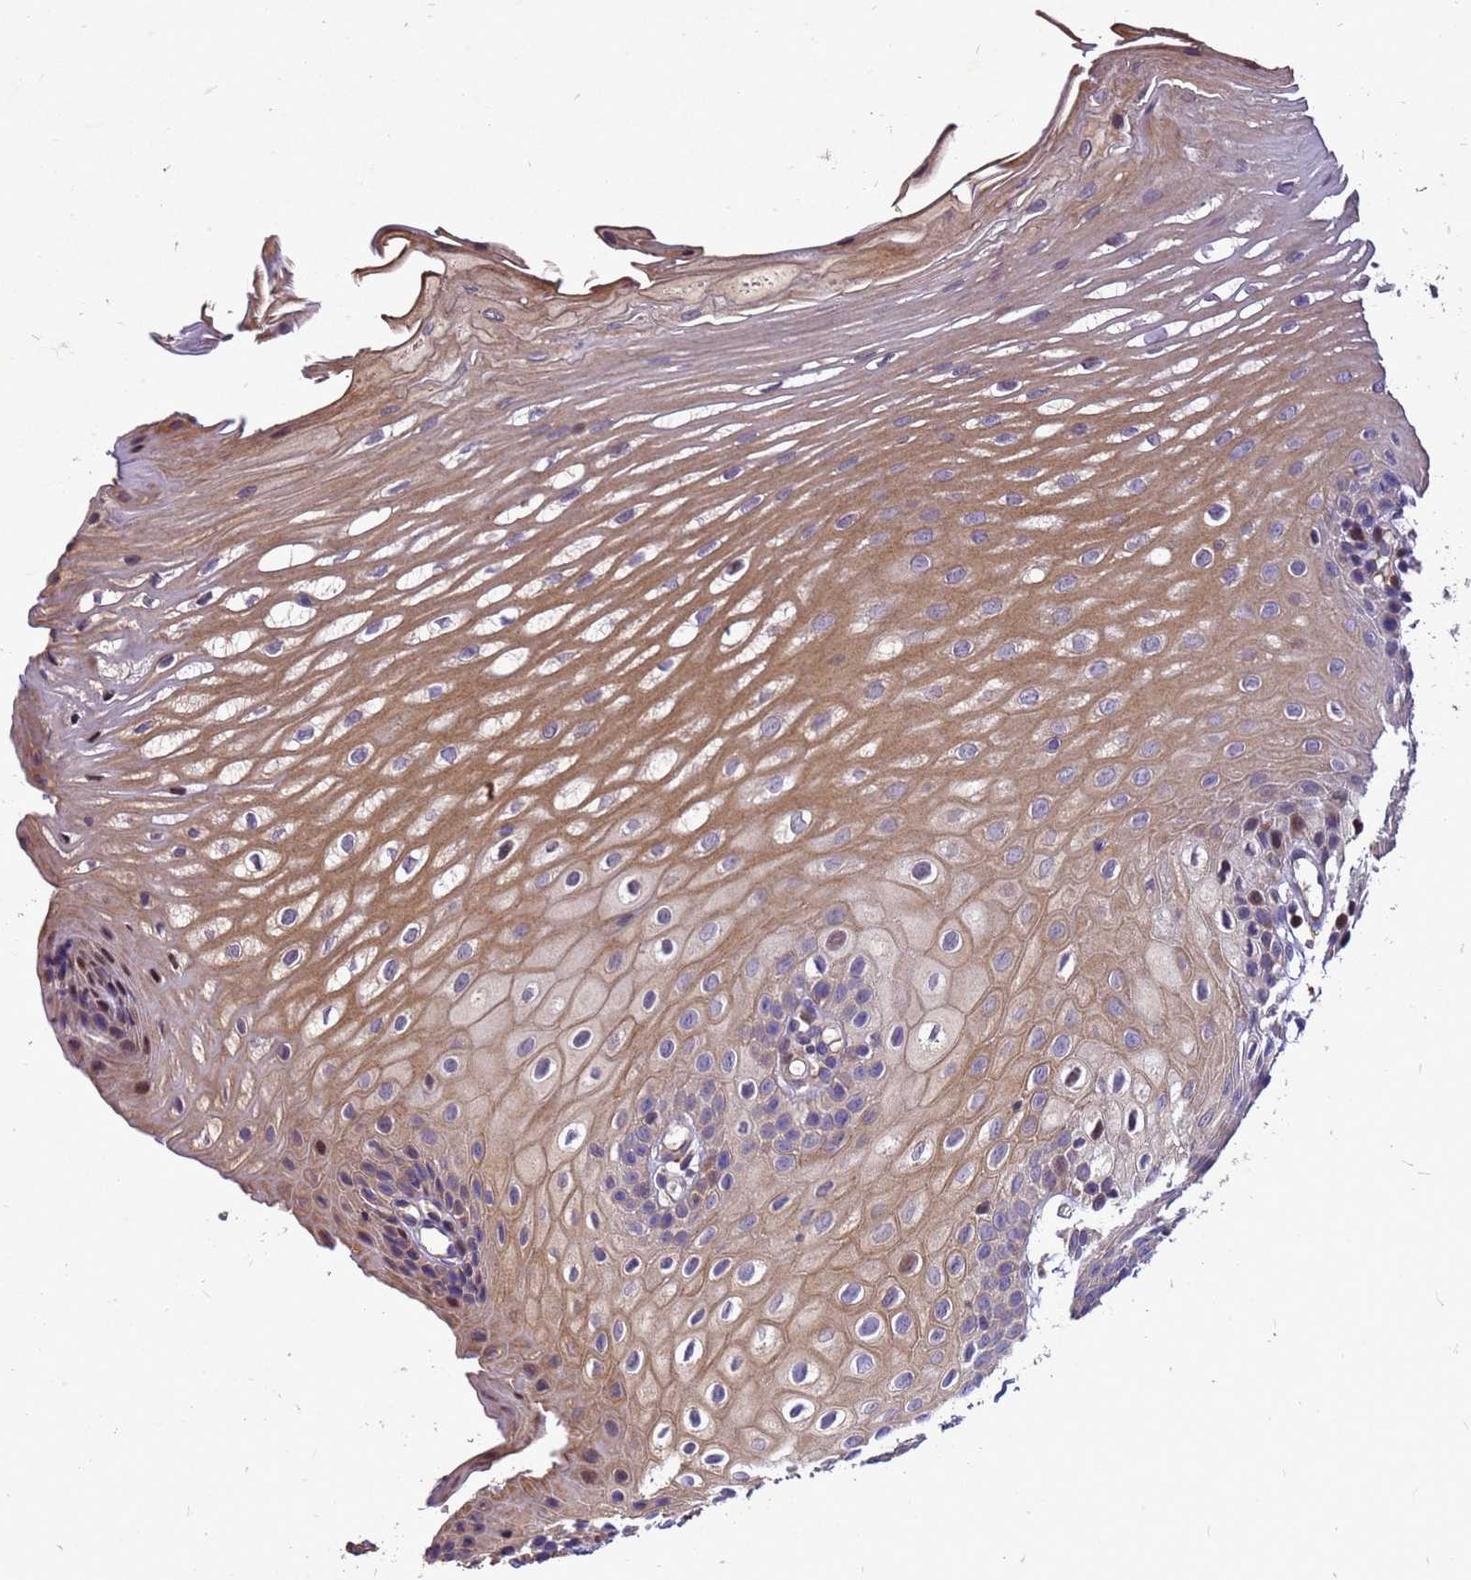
{"staining": {"intensity": "moderate", "quantity": ">75%", "location": "cytoplasmic/membranous,nuclear"}, "tissue": "oral mucosa", "cell_type": "Squamous epithelial cells", "image_type": "normal", "snomed": [{"axis": "morphology", "description": "Normal tissue, NOS"}, {"axis": "topography", "description": "Oral tissue"}], "caption": "DAB (3,3'-diaminobenzidine) immunohistochemical staining of benign human oral mucosa shows moderate cytoplasmic/membranous,nuclear protein positivity in about >75% of squamous epithelial cells.", "gene": "RSPRY1", "patient": {"sex": "female", "age": 39}}